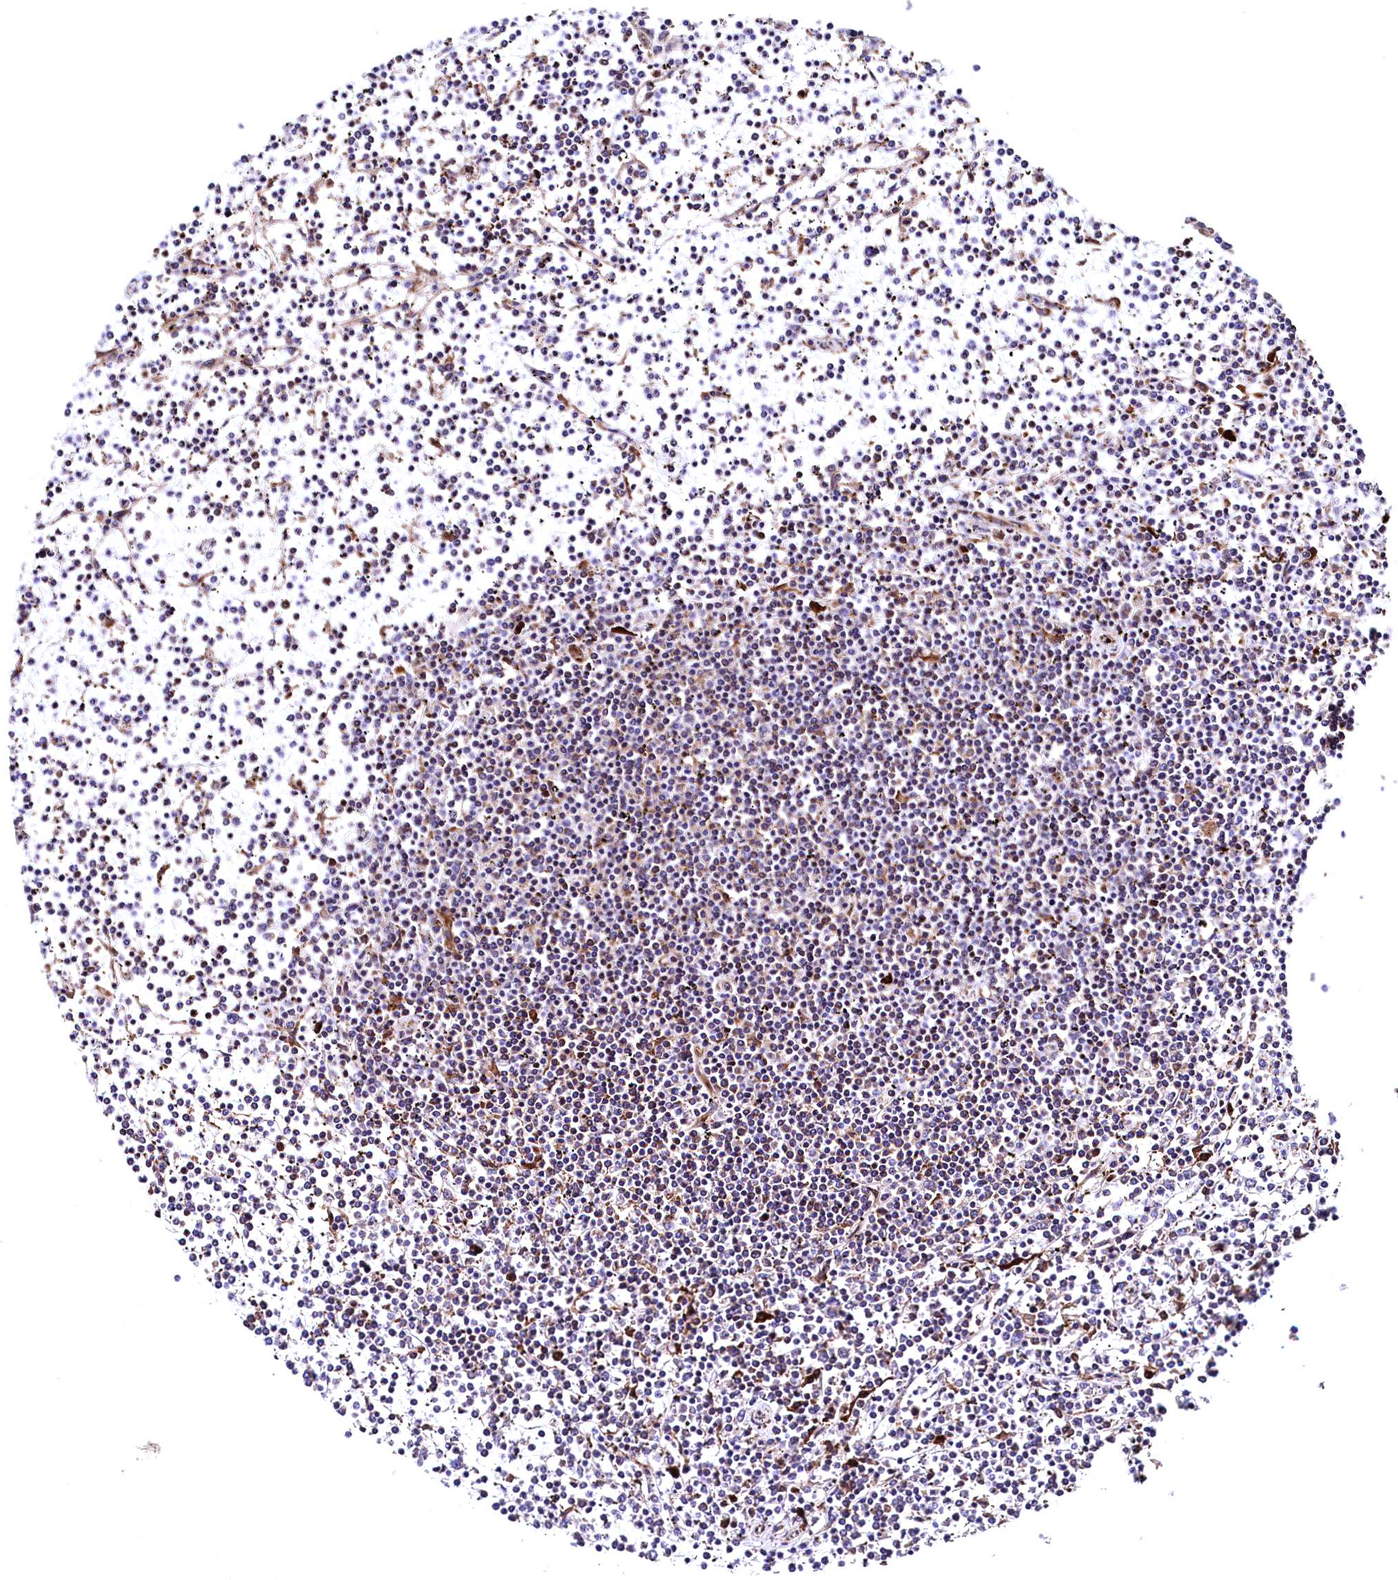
{"staining": {"intensity": "weak", "quantity": "<25%", "location": "cytoplasmic/membranous"}, "tissue": "lymphoma", "cell_type": "Tumor cells", "image_type": "cancer", "snomed": [{"axis": "morphology", "description": "Malignant lymphoma, non-Hodgkin's type, Low grade"}, {"axis": "topography", "description": "Spleen"}], "caption": "Image shows no significant protein positivity in tumor cells of low-grade malignant lymphoma, non-Hodgkin's type. The staining was performed using DAB (3,3'-diaminobenzidine) to visualize the protein expression in brown, while the nuclei were stained in blue with hematoxylin (Magnification: 20x).", "gene": "STAMBPL1", "patient": {"sex": "female", "age": 19}}